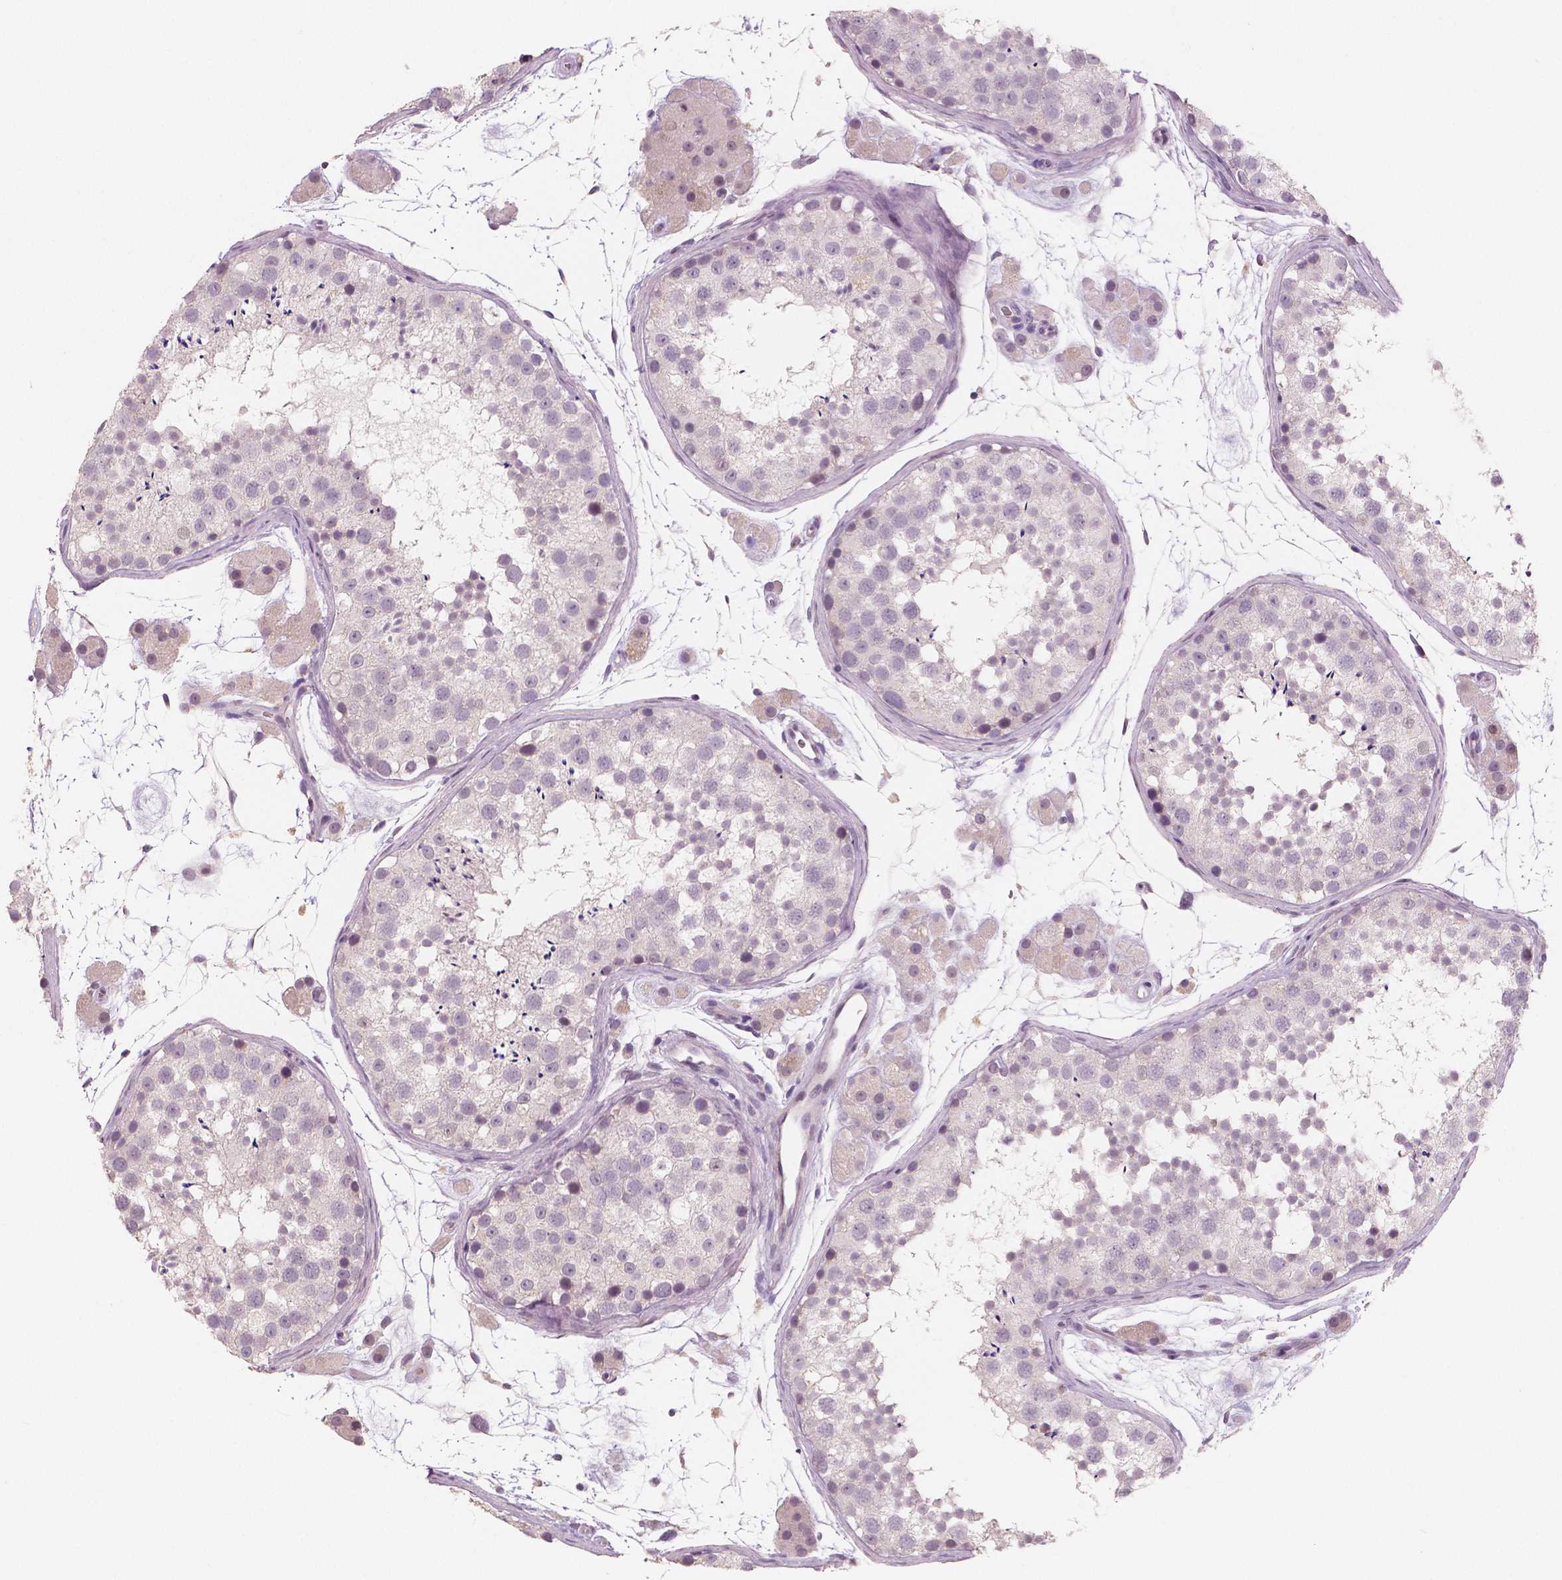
{"staining": {"intensity": "negative", "quantity": "none", "location": "none"}, "tissue": "testis", "cell_type": "Cells in seminiferous ducts", "image_type": "normal", "snomed": [{"axis": "morphology", "description": "Normal tissue, NOS"}, {"axis": "topography", "description": "Testis"}], "caption": "This is a histopathology image of immunohistochemistry staining of benign testis, which shows no positivity in cells in seminiferous ducts.", "gene": "RNASE7", "patient": {"sex": "male", "age": 41}}